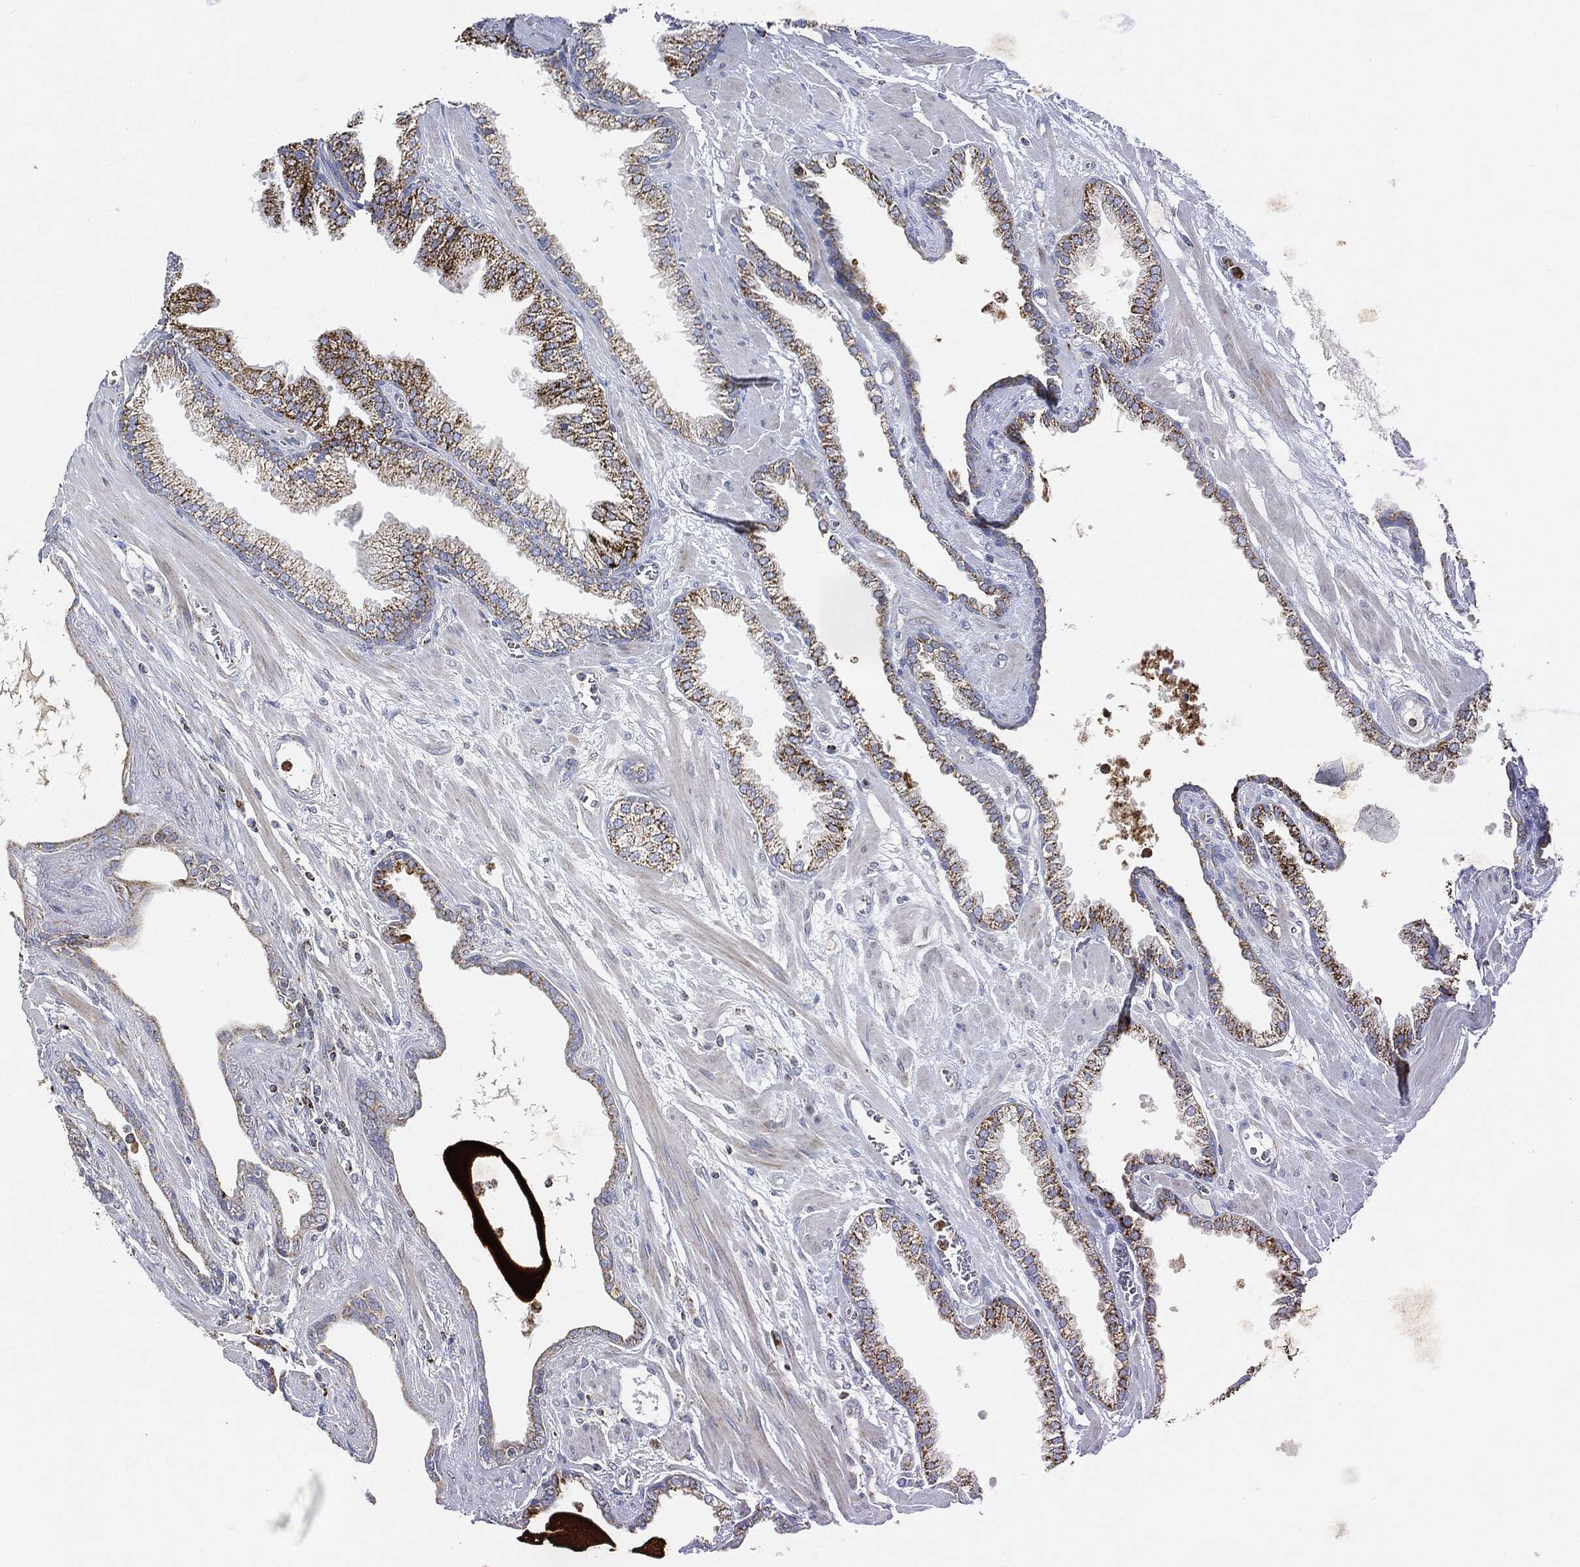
{"staining": {"intensity": "strong", "quantity": ">75%", "location": "cytoplasmic/membranous"}, "tissue": "prostate cancer", "cell_type": "Tumor cells", "image_type": "cancer", "snomed": [{"axis": "morphology", "description": "Adenocarcinoma, Low grade"}, {"axis": "topography", "description": "Prostate"}], "caption": "High-magnification brightfield microscopy of prostate adenocarcinoma (low-grade) stained with DAB (brown) and counterstained with hematoxylin (blue). tumor cells exhibit strong cytoplasmic/membranous positivity is present in about>75% of cells.", "gene": "CAPN15", "patient": {"sex": "male", "age": 69}}